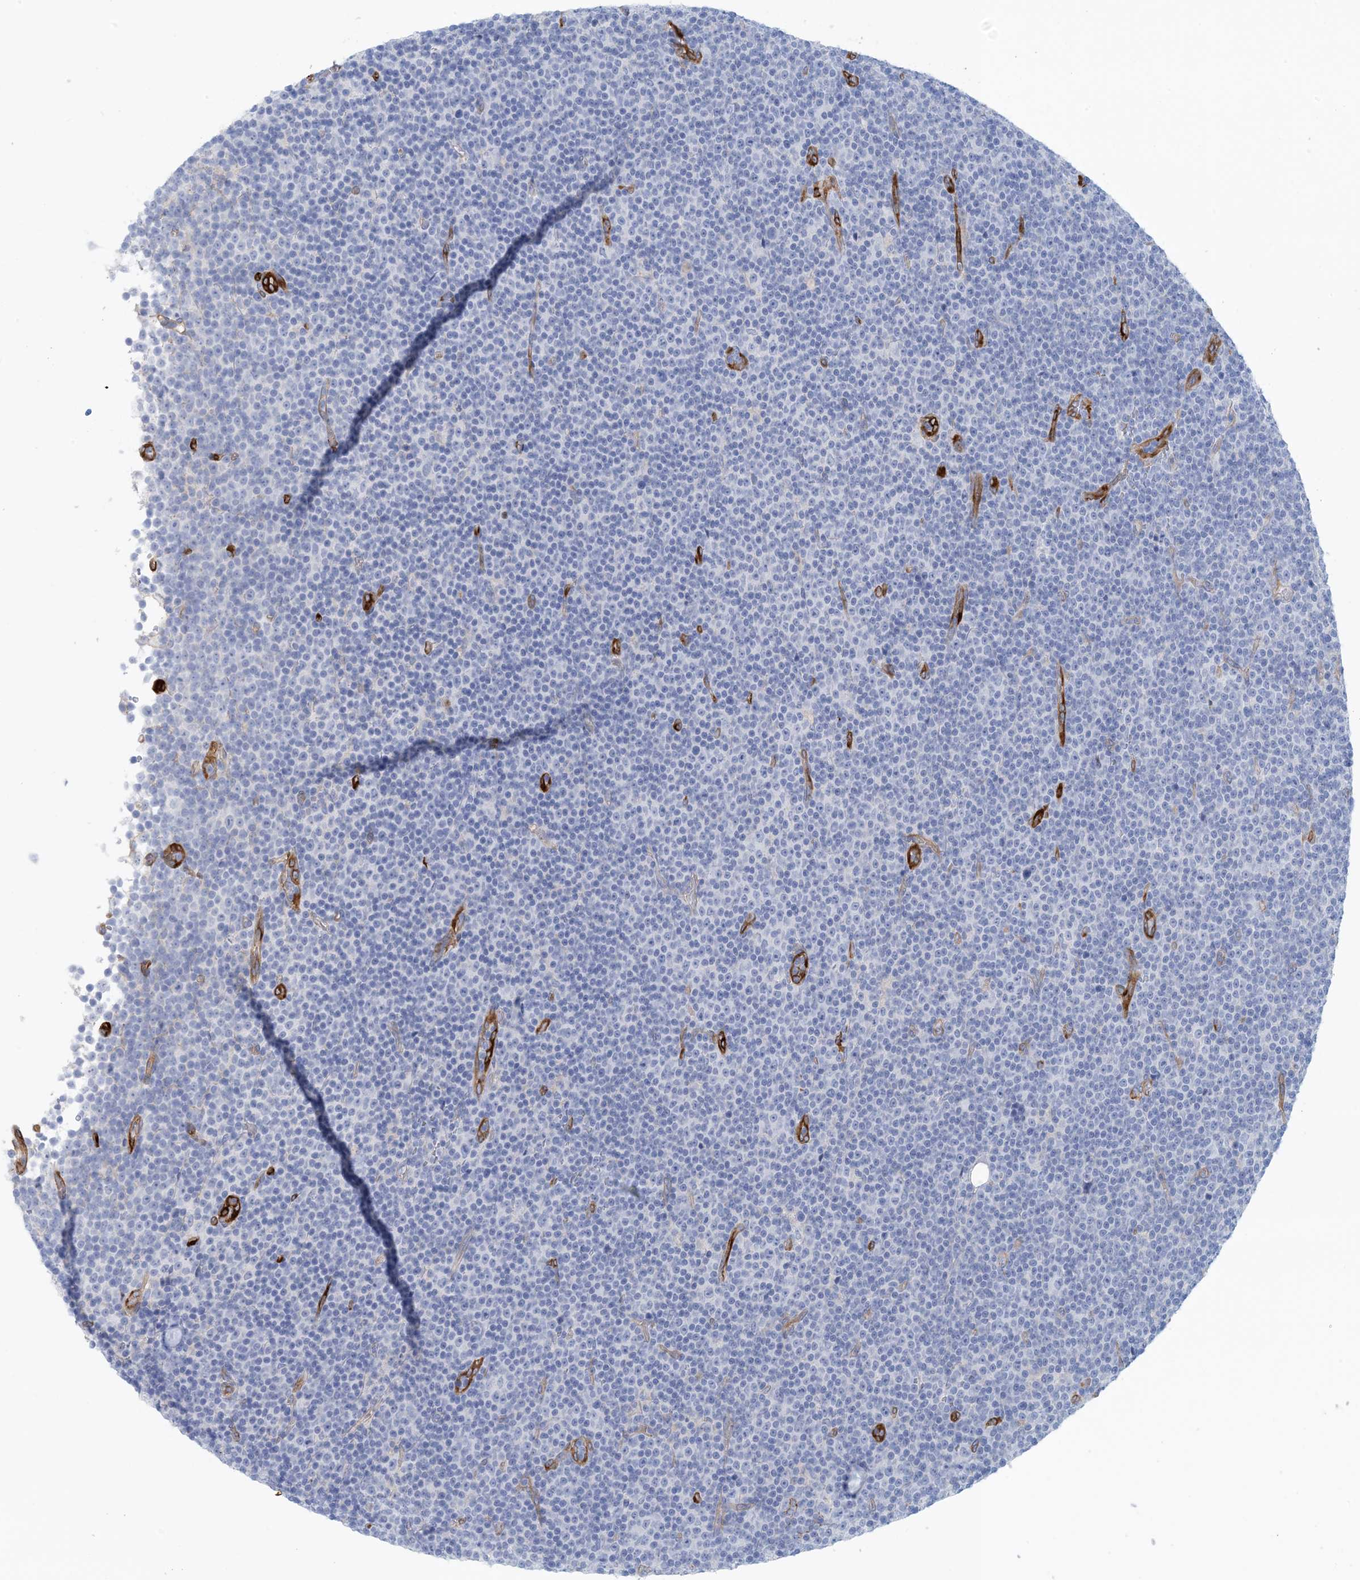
{"staining": {"intensity": "negative", "quantity": "none", "location": "none"}, "tissue": "lymphoma", "cell_type": "Tumor cells", "image_type": "cancer", "snomed": [{"axis": "morphology", "description": "Malignant lymphoma, non-Hodgkin's type, Low grade"}, {"axis": "topography", "description": "Lymph node"}], "caption": "The image displays no staining of tumor cells in lymphoma. Brightfield microscopy of IHC stained with DAB (brown) and hematoxylin (blue), captured at high magnification.", "gene": "SHANK1", "patient": {"sex": "female", "age": 67}}